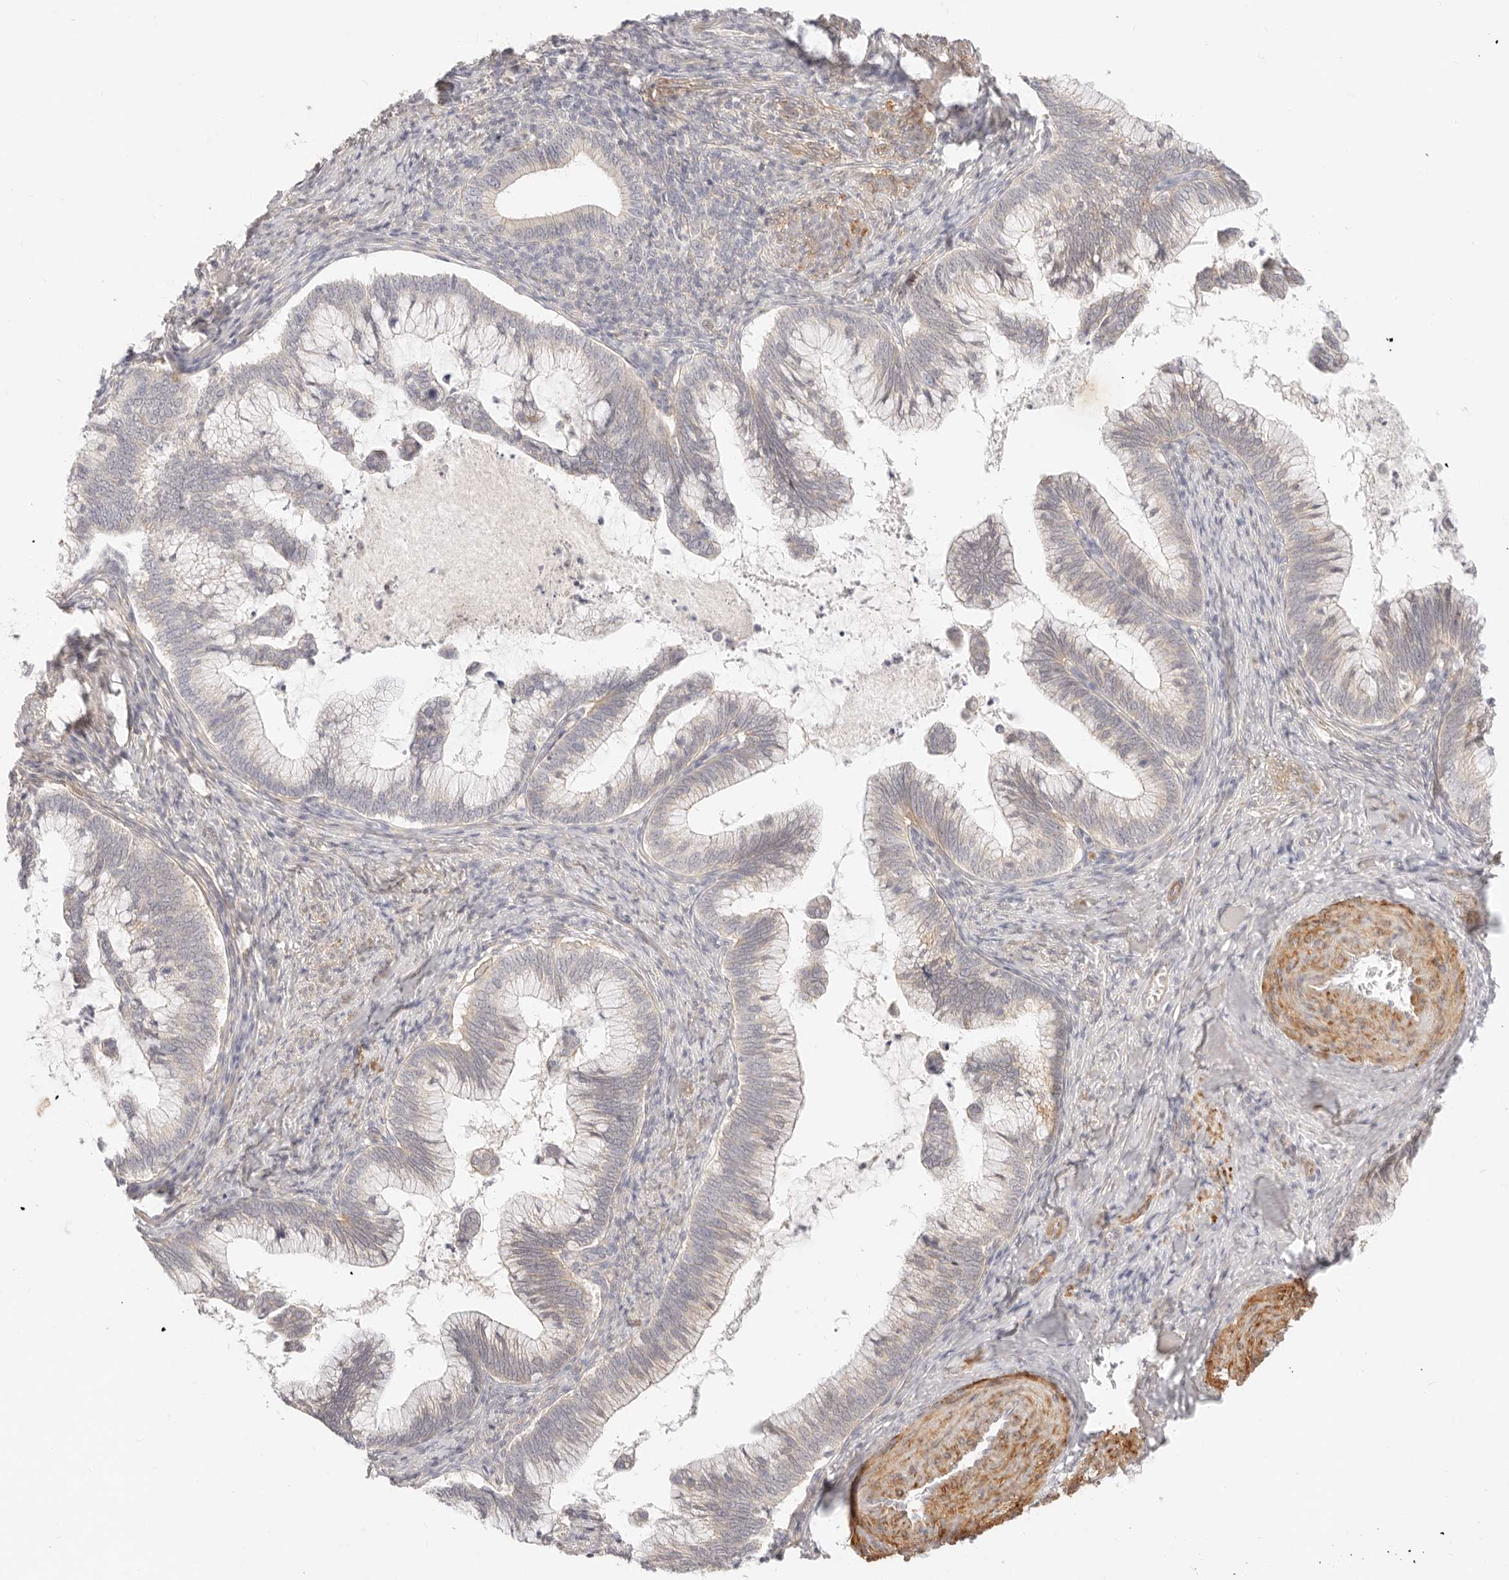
{"staining": {"intensity": "weak", "quantity": "<25%", "location": "cytoplasmic/membranous"}, "tissue": "cervical cancer", "cell_type": "Tumor cells", "image_type": "cancer", "snomed": [{"axis": "morphology", "description": "Adenocarcinoma, NOS"}, {"axis": "topography", "description": "Cervix"}], "caption": "Protein analysis of adenocarcinoma (cervical) demonstrates no significant staining in tumor cells. Brightfield microscopy of immunohistochemistry (IHC) stained with DAB (brown) and hematoxylin (blue), captured at high magnification.", "gene": "UBXN10", "patient": {"sex": "female", "age": 36}}